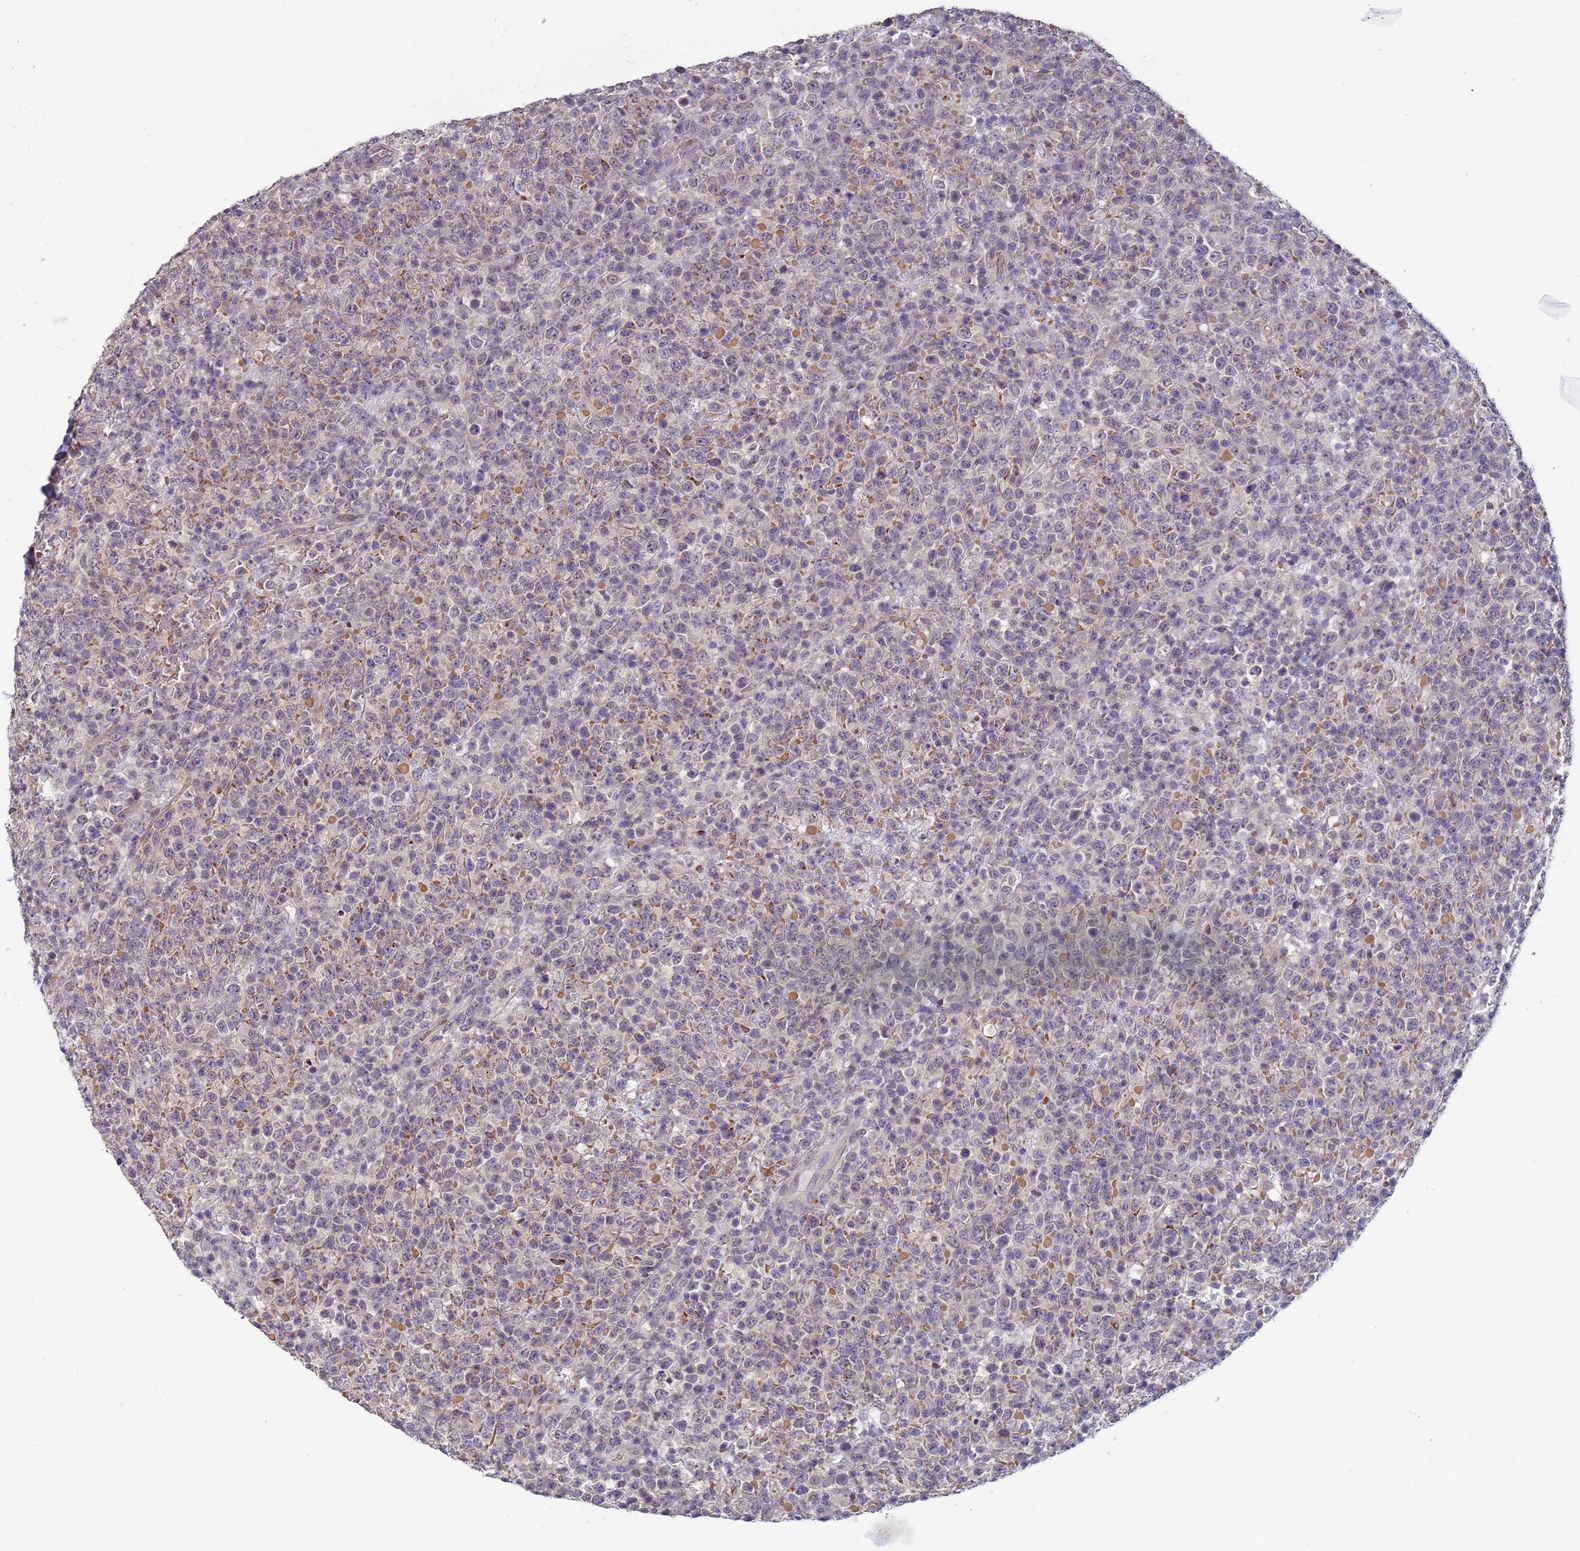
{"staining": {"intensity": "negative", "quantity": "none", "location": "none"}, "tissue": "lymphoma", "cell_type": "Tumor cells", "image_type": "cancer", "snomed": [{"axis": "morphology", "description": "Malignant lymphoma, non-Hodgkin's type, High grade"}, {"axis": "topography", "description": "Colon"}], "caption": "IHC of human lymphoma demonstrates no positivity in tumor cells.", "gene": "CLHC1", "patient": {"sex": "female", "age": 53}}